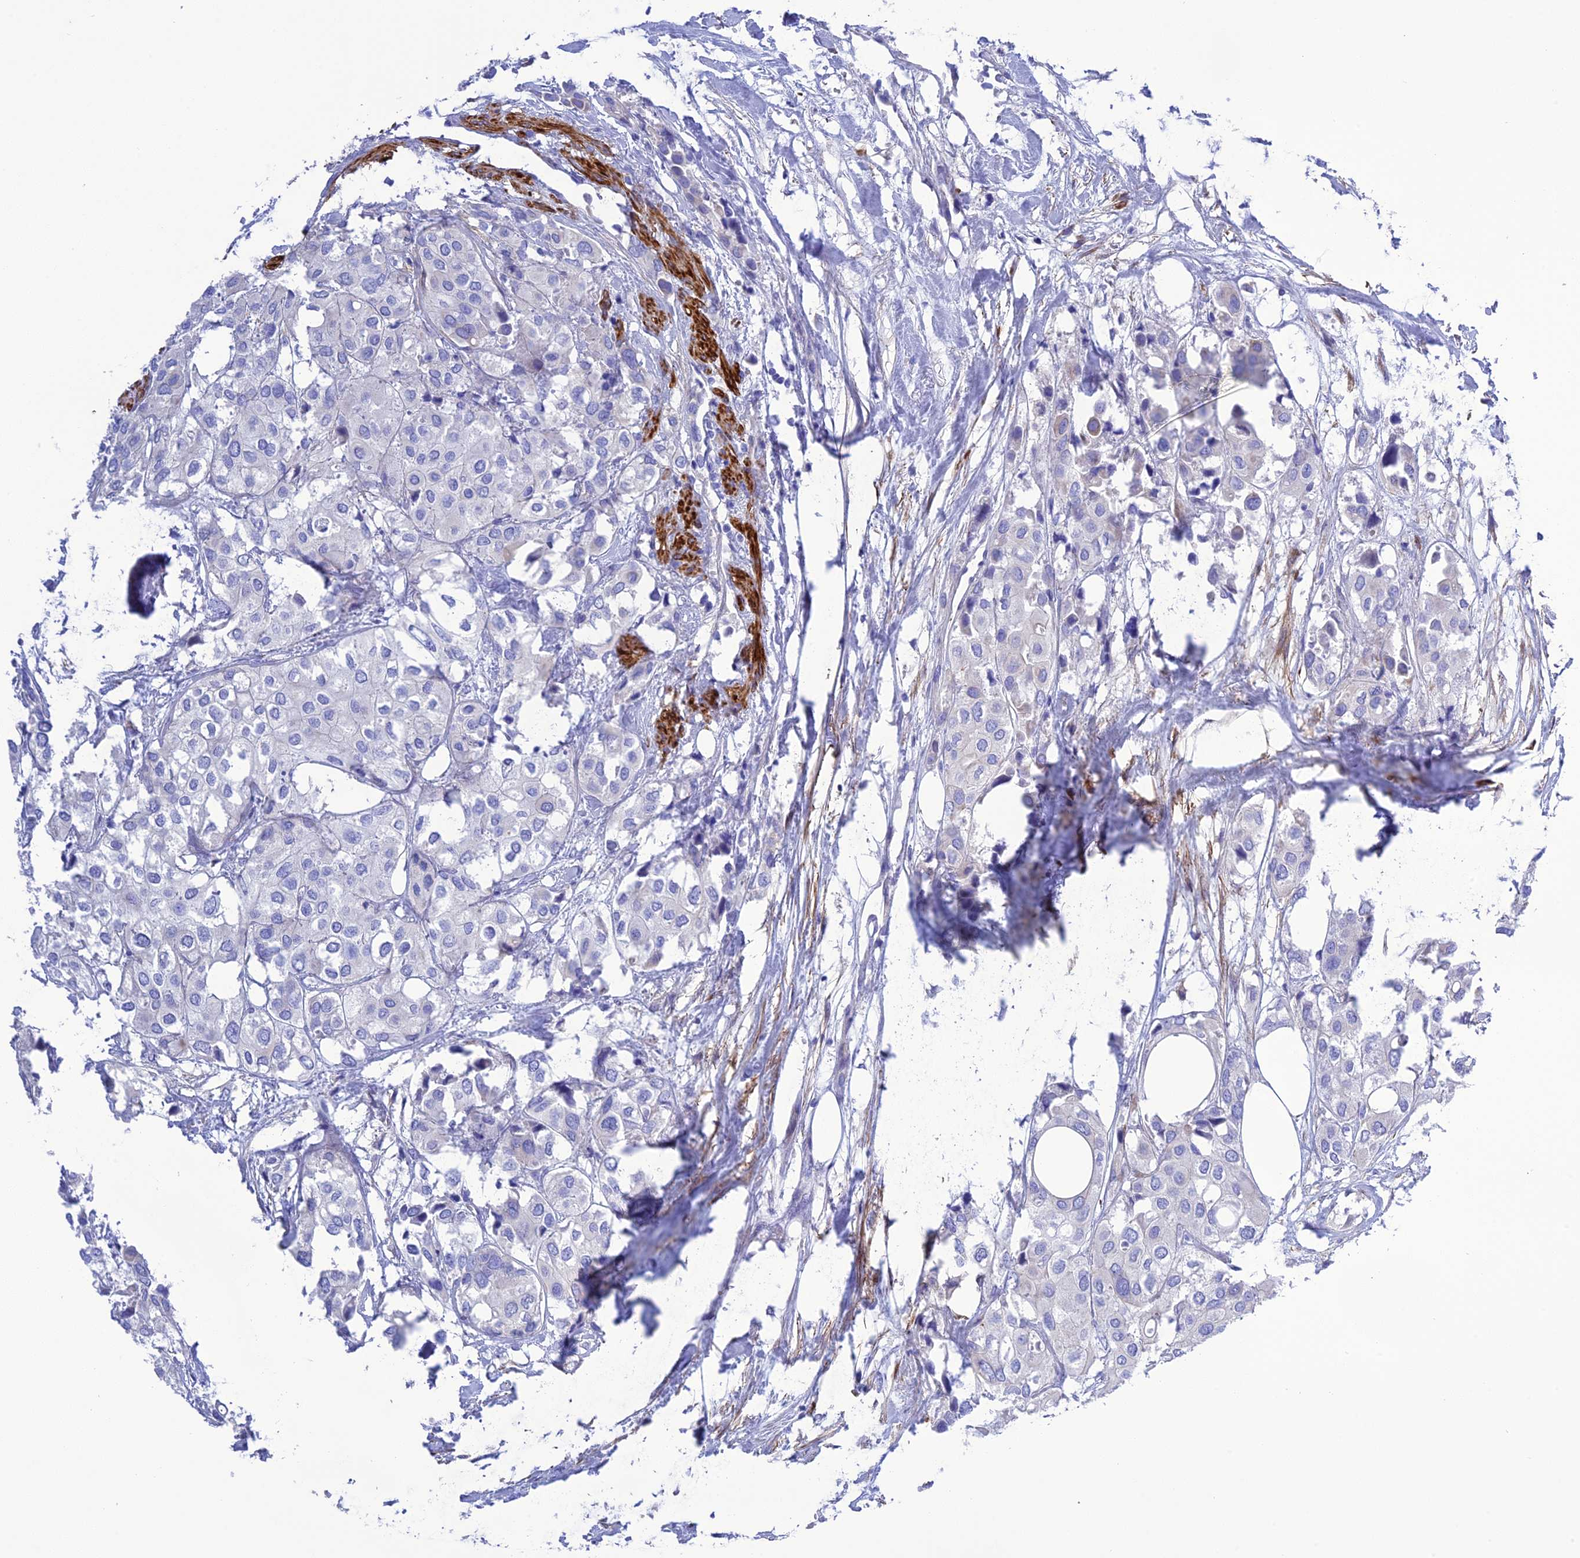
{"staining": {"intensity": "negative", "quantity": "none", "location": "none"}, "tissue": "urothelial cancer", "cell_type": "Tumor cells", "image_type": "cancer", "snomed": [{"axis": "morphology", "description": "Urothelial carcinoma, High grade"}, {"axis": "topography", "description": "Urinary bladder"}], "caption": "This is an immunohistochemistry histopathology image of human urothelial cancer. There is no positivity in tumor cells.", "gene": "FRA10AC1", "patient": {"sex": "male", "age": 64}}